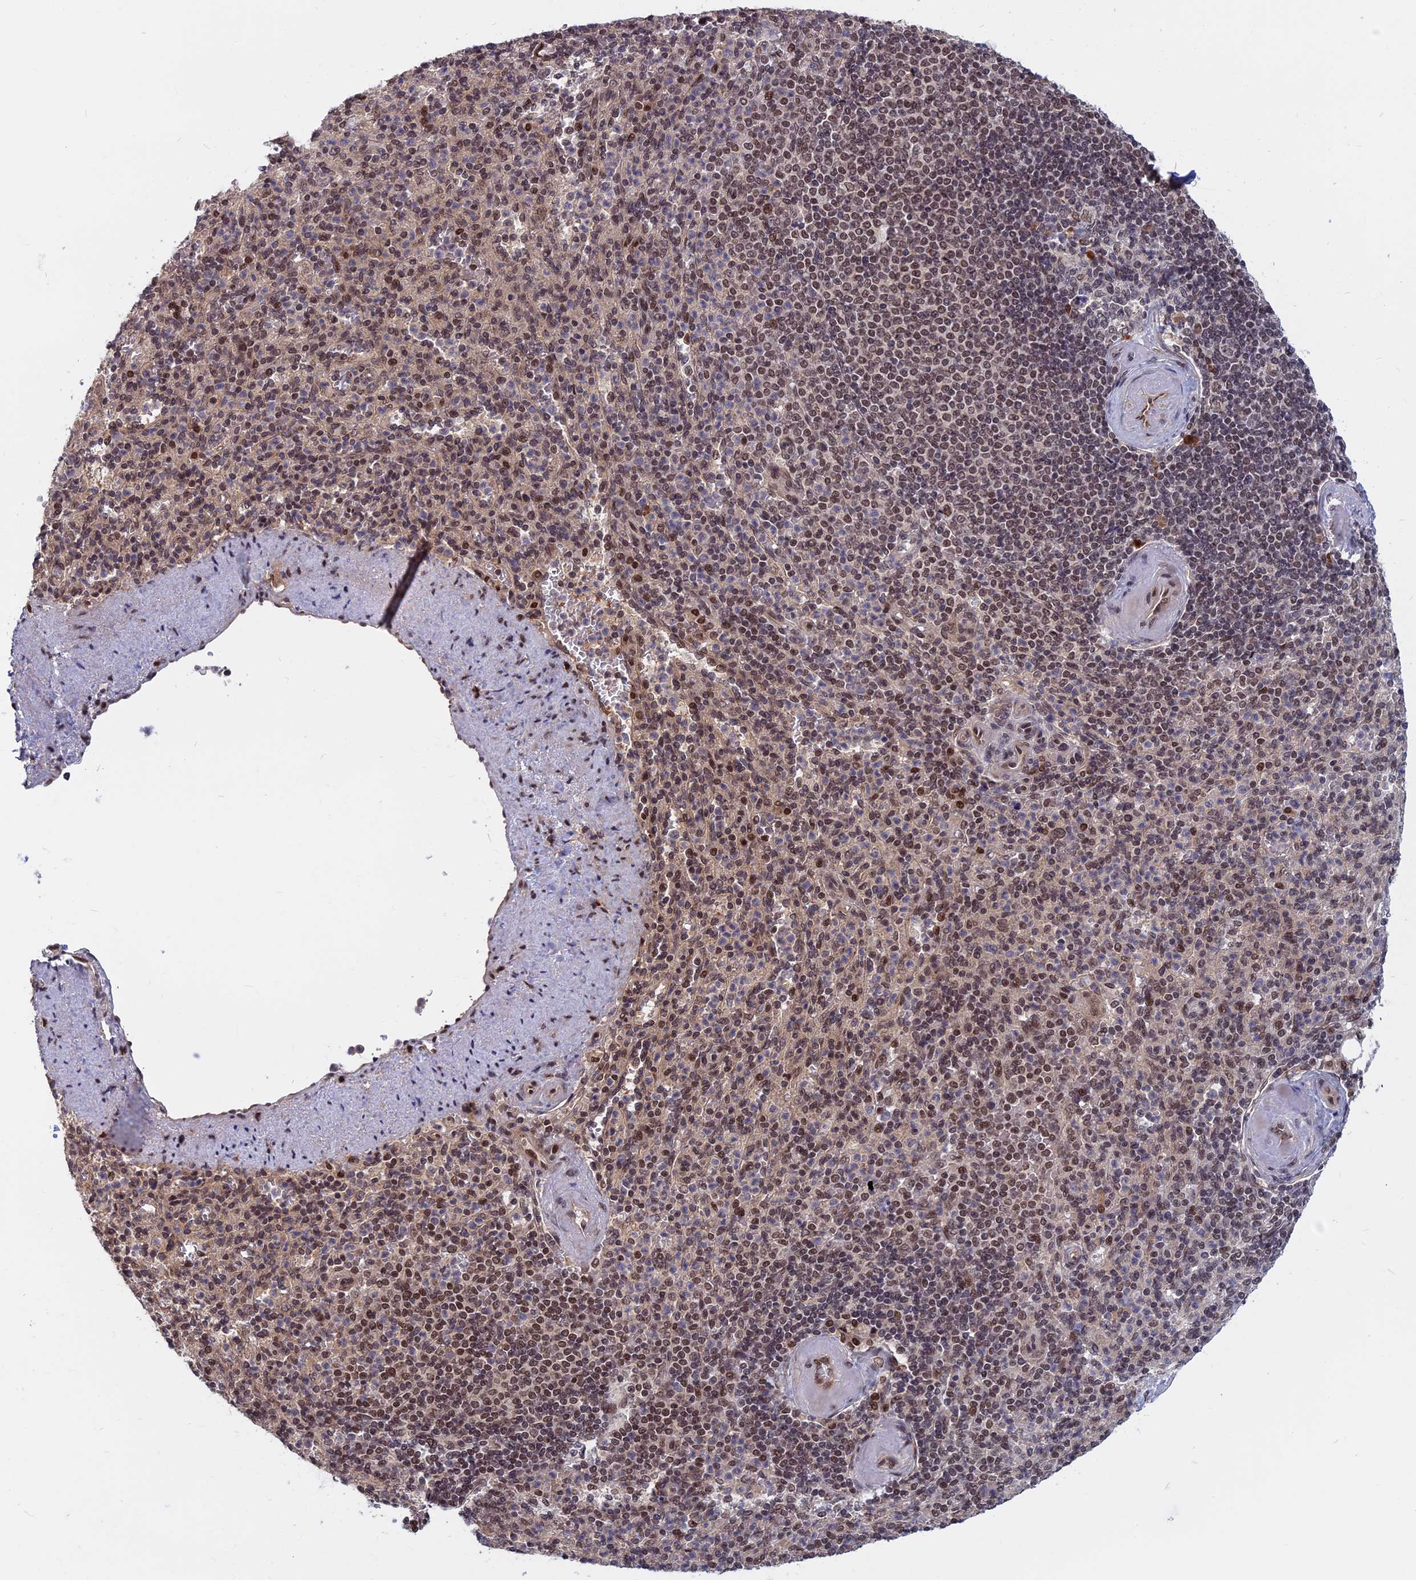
{"staining": {"intensity": "moderate", "quantity": "25%-75%", "location": "nuclear"}, "tissue": "spleen", "cell_type": "Cells in red pulp", "image_type": "normal", "snomed": [{"axis": "morphology", "description": "Normal tissue, NOS"}, {"axis": "topography", "description": "Spleen"}], "caption": "A brown stain labels moderate nuclear staining of a protein in cells in red pulp of benign spleen.", "gene": "CCDC113", "patient": {"sex": "female", "age": 74}}